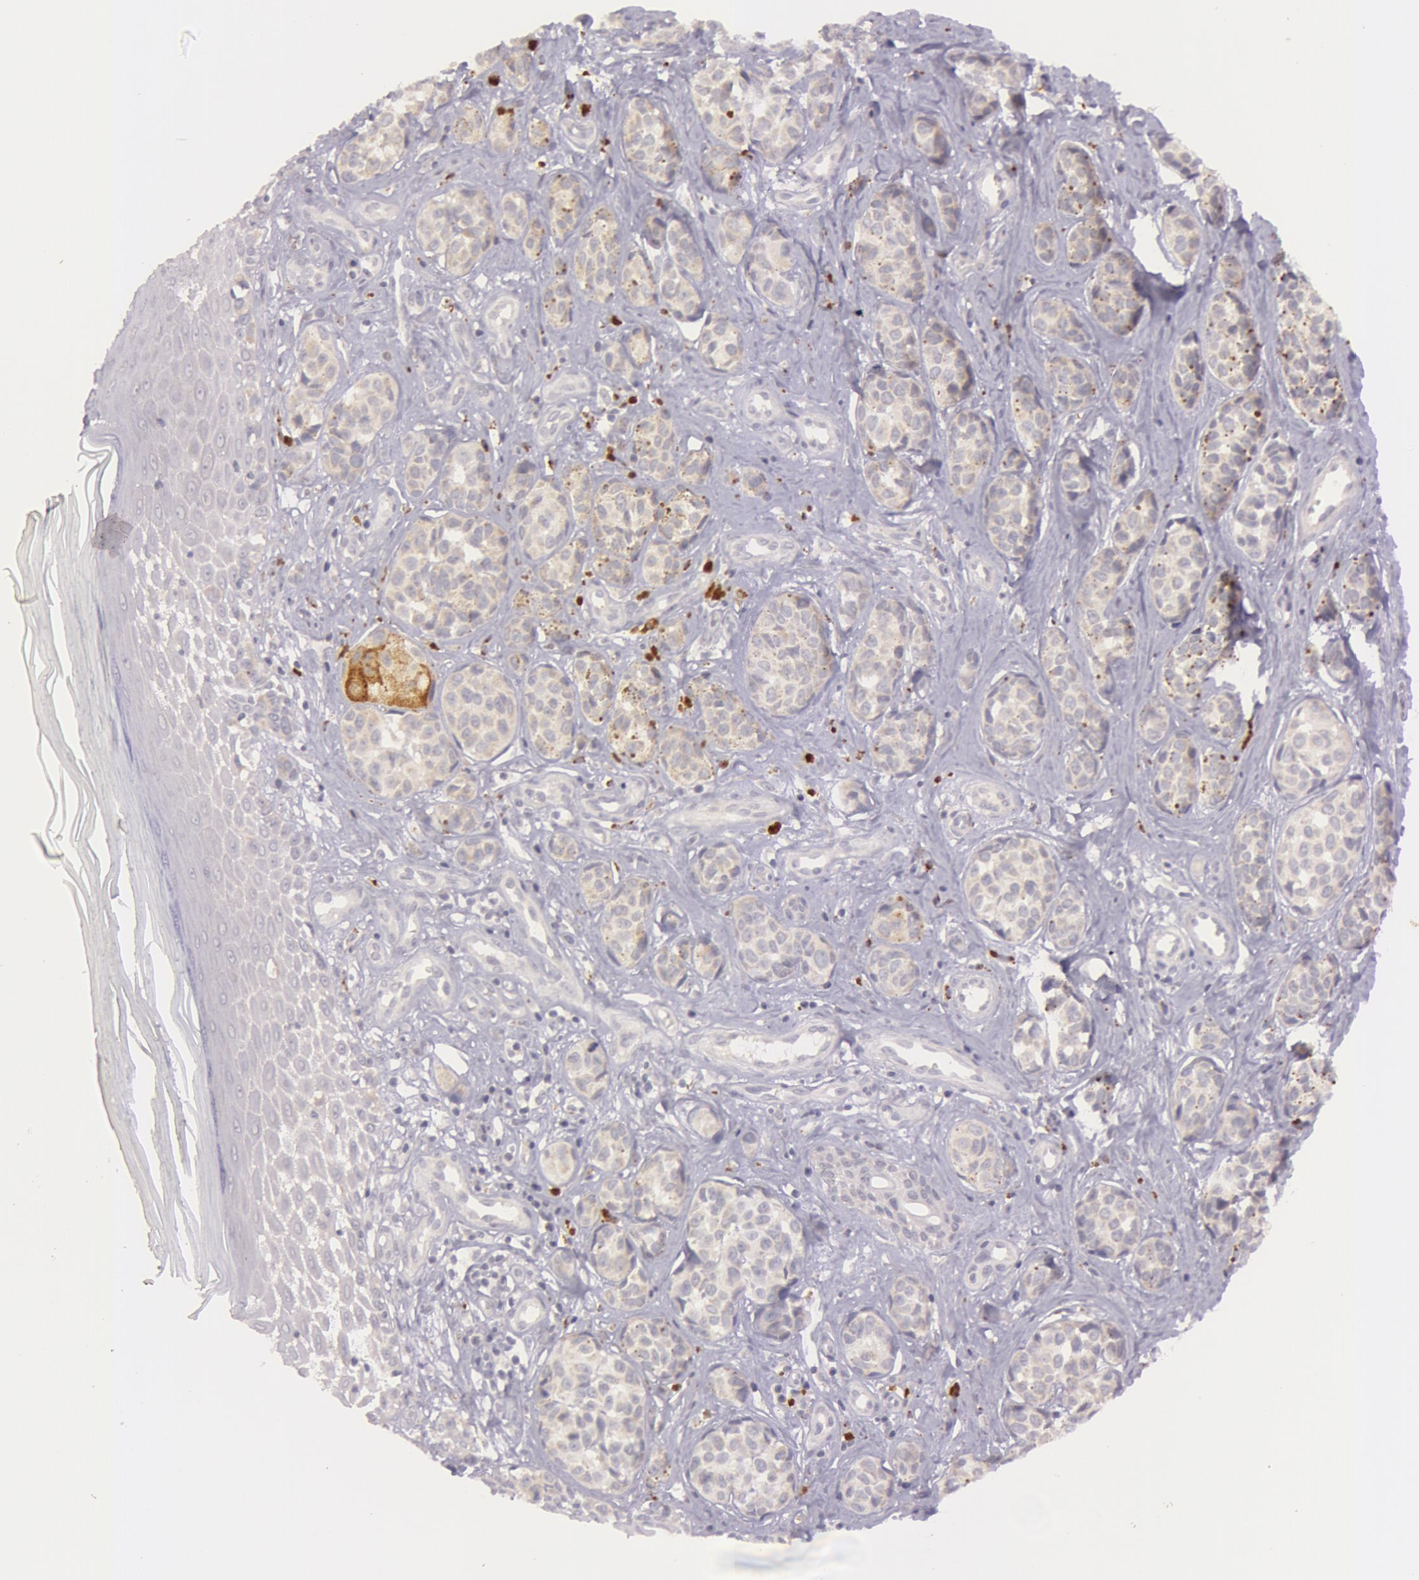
{"staining": {"intensity": "moderate", "quantity": "<25%", "location": "cytoplasmic/membranous"}, "tissue": "melanoma", "cell_type": "Tumor cells", "image_type": "cancer", "snomed": [{"axis": "morphology", "description": "Malignant melanoma, NOS"}, {"axis": "topography", "description": "Skin"}], "caption": "A low amount of moderate cytoplasmic/membranous positivity is present in about <25% of tumor cells in malignant melanoma tissue.", "gene": "MXRA5", "patient": {"sex": "male", "age": 79}}